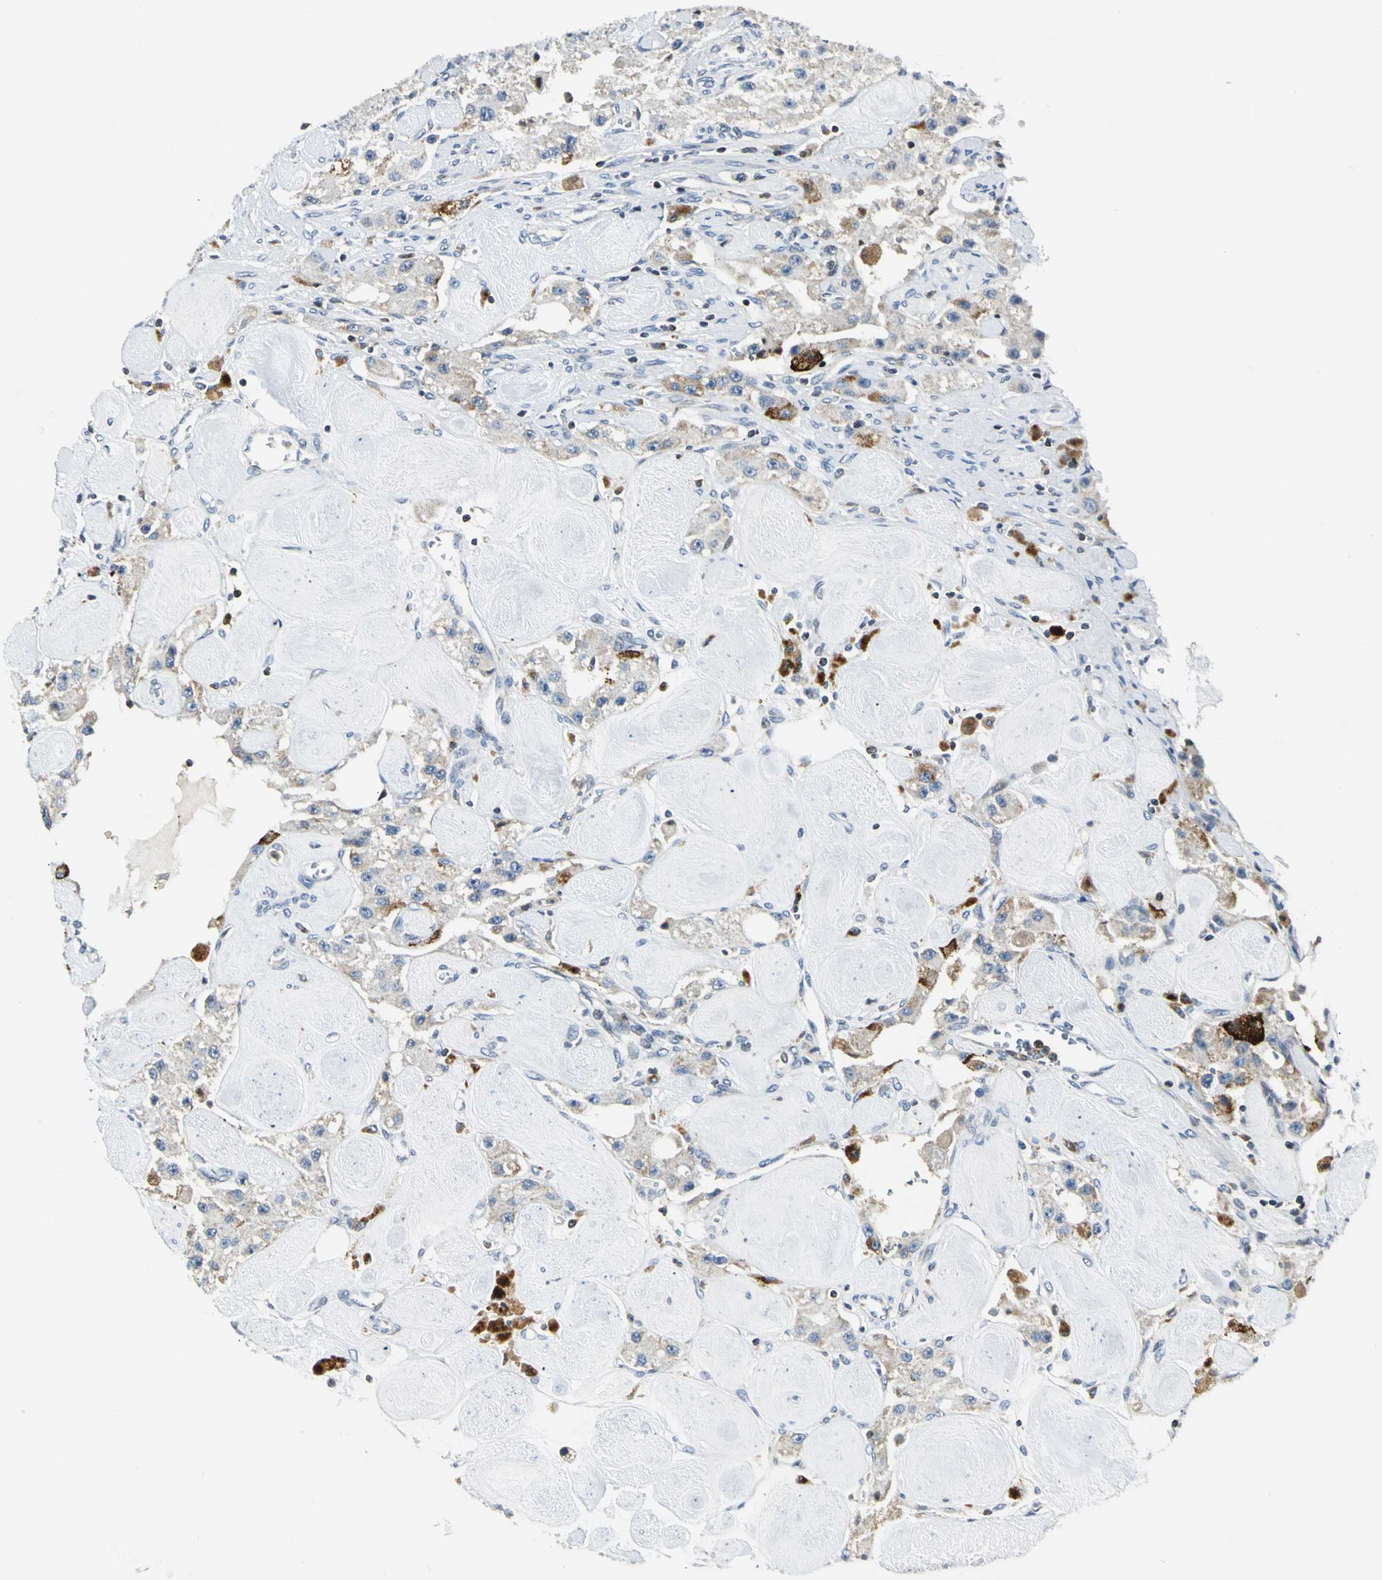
{"staining": {"intensity": "weak", "quantity": "25%-75%", "location": "cytoplasmic/membranous"}, "tissue": "carcinoid", "cell_type": "Tumor cells", "image_type": "cancer", "snomed": [{"axis": "morphology", "description": "Carcinoid, malignant, NOS"}, {"axis": "topography", "description": "Pancreas"}], "caption": "Immunohistochemical staining of human carcinoid exhibits weak cytoplasmic/membranous protein expression in about 25%-75% of tumor cells.", "gene": "USP40", "patient": {"sex": "male", "age": 41}}